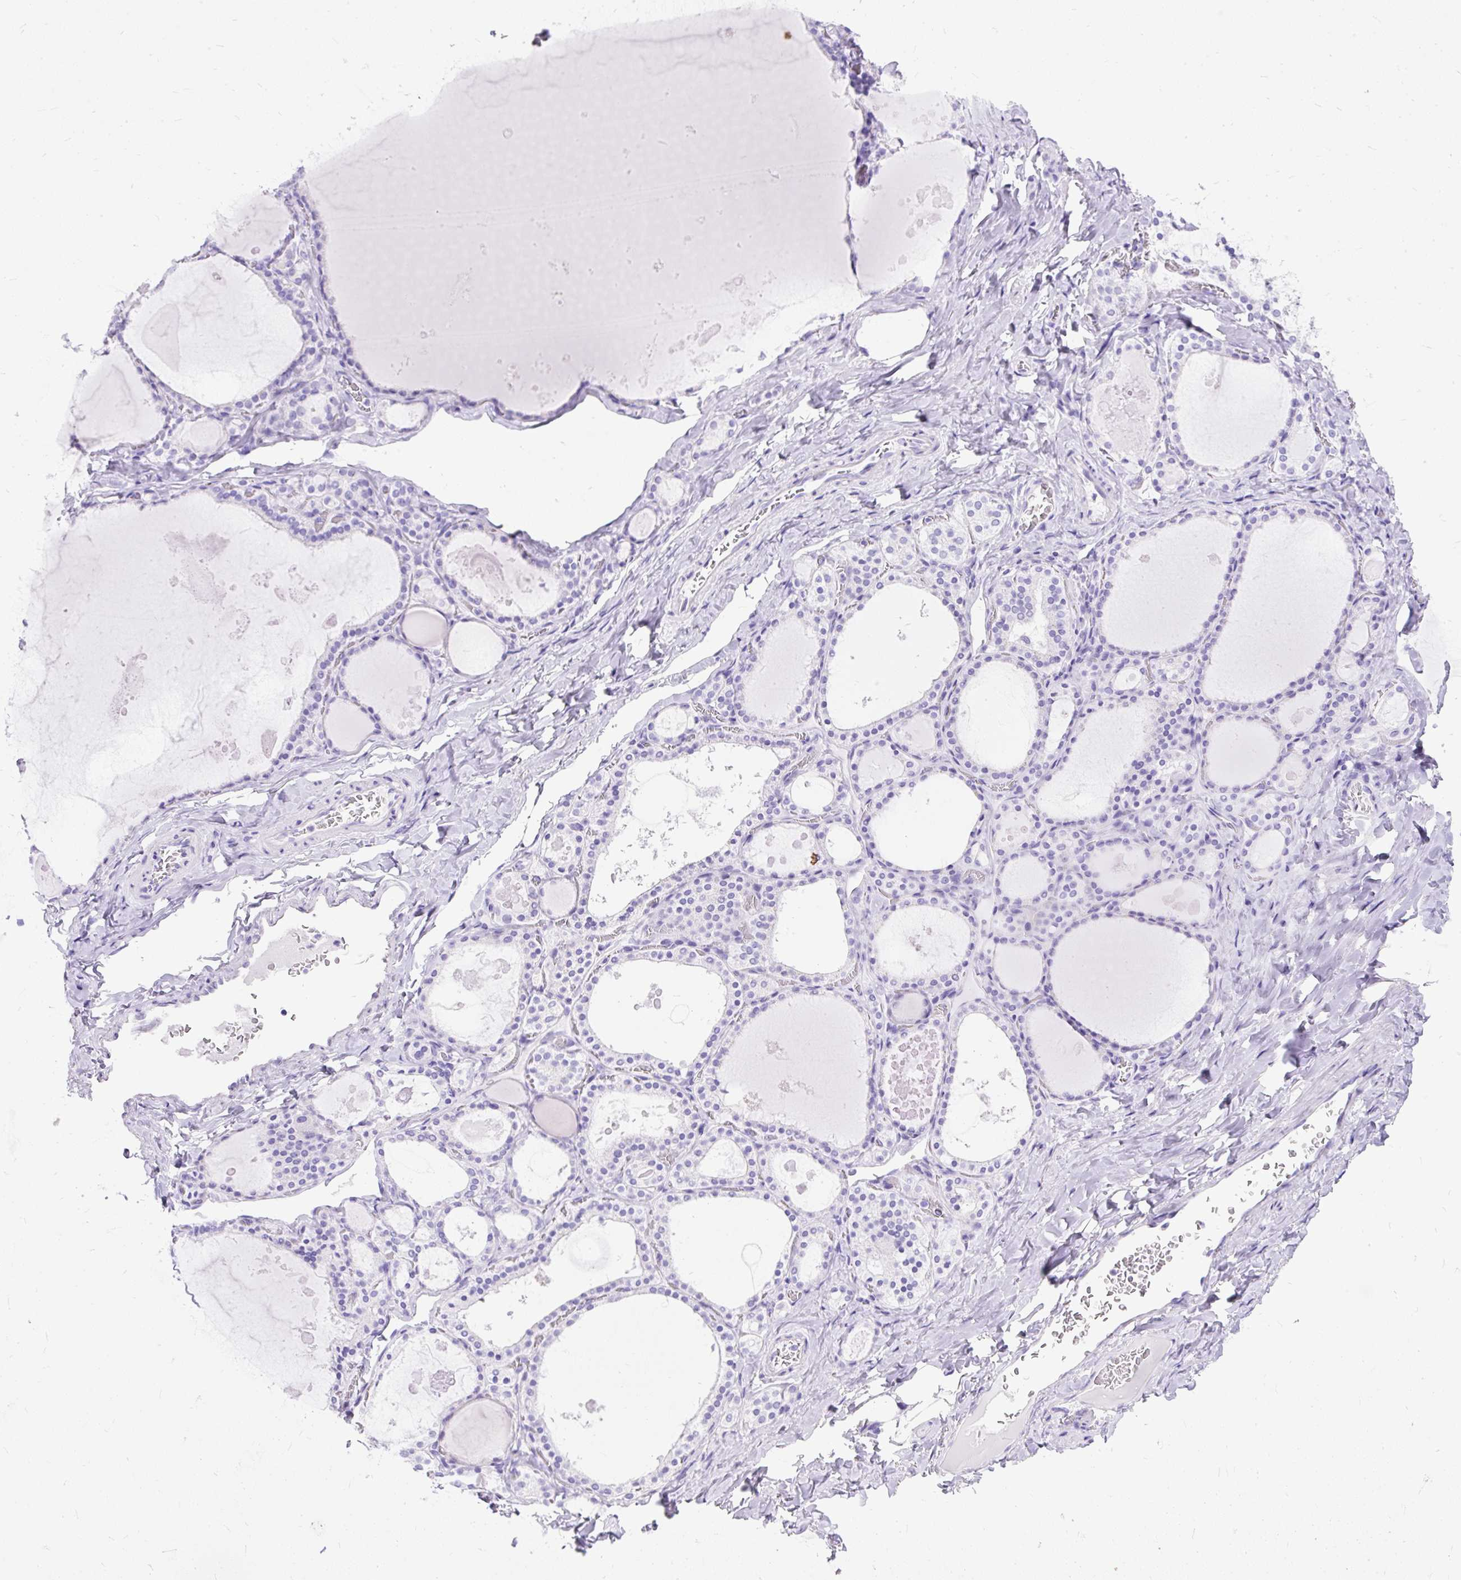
{"staining": {"intensity": "negative", "quantity": "none", "location": "none"}, "tissue": "thyroid gland", "cell_type": "Glandular cells", "image_type": "normal", "snomed": [{"axis": "morphology", "description": "Normal tissue, NOS"}, {"axis": "topography", "description": "Thyroid gland"}], "caption": "There is no significant positivity in glandular cells of thyroid gland.", "gene": "HEY1", "patient": {"sex": "male", "age": 56}}